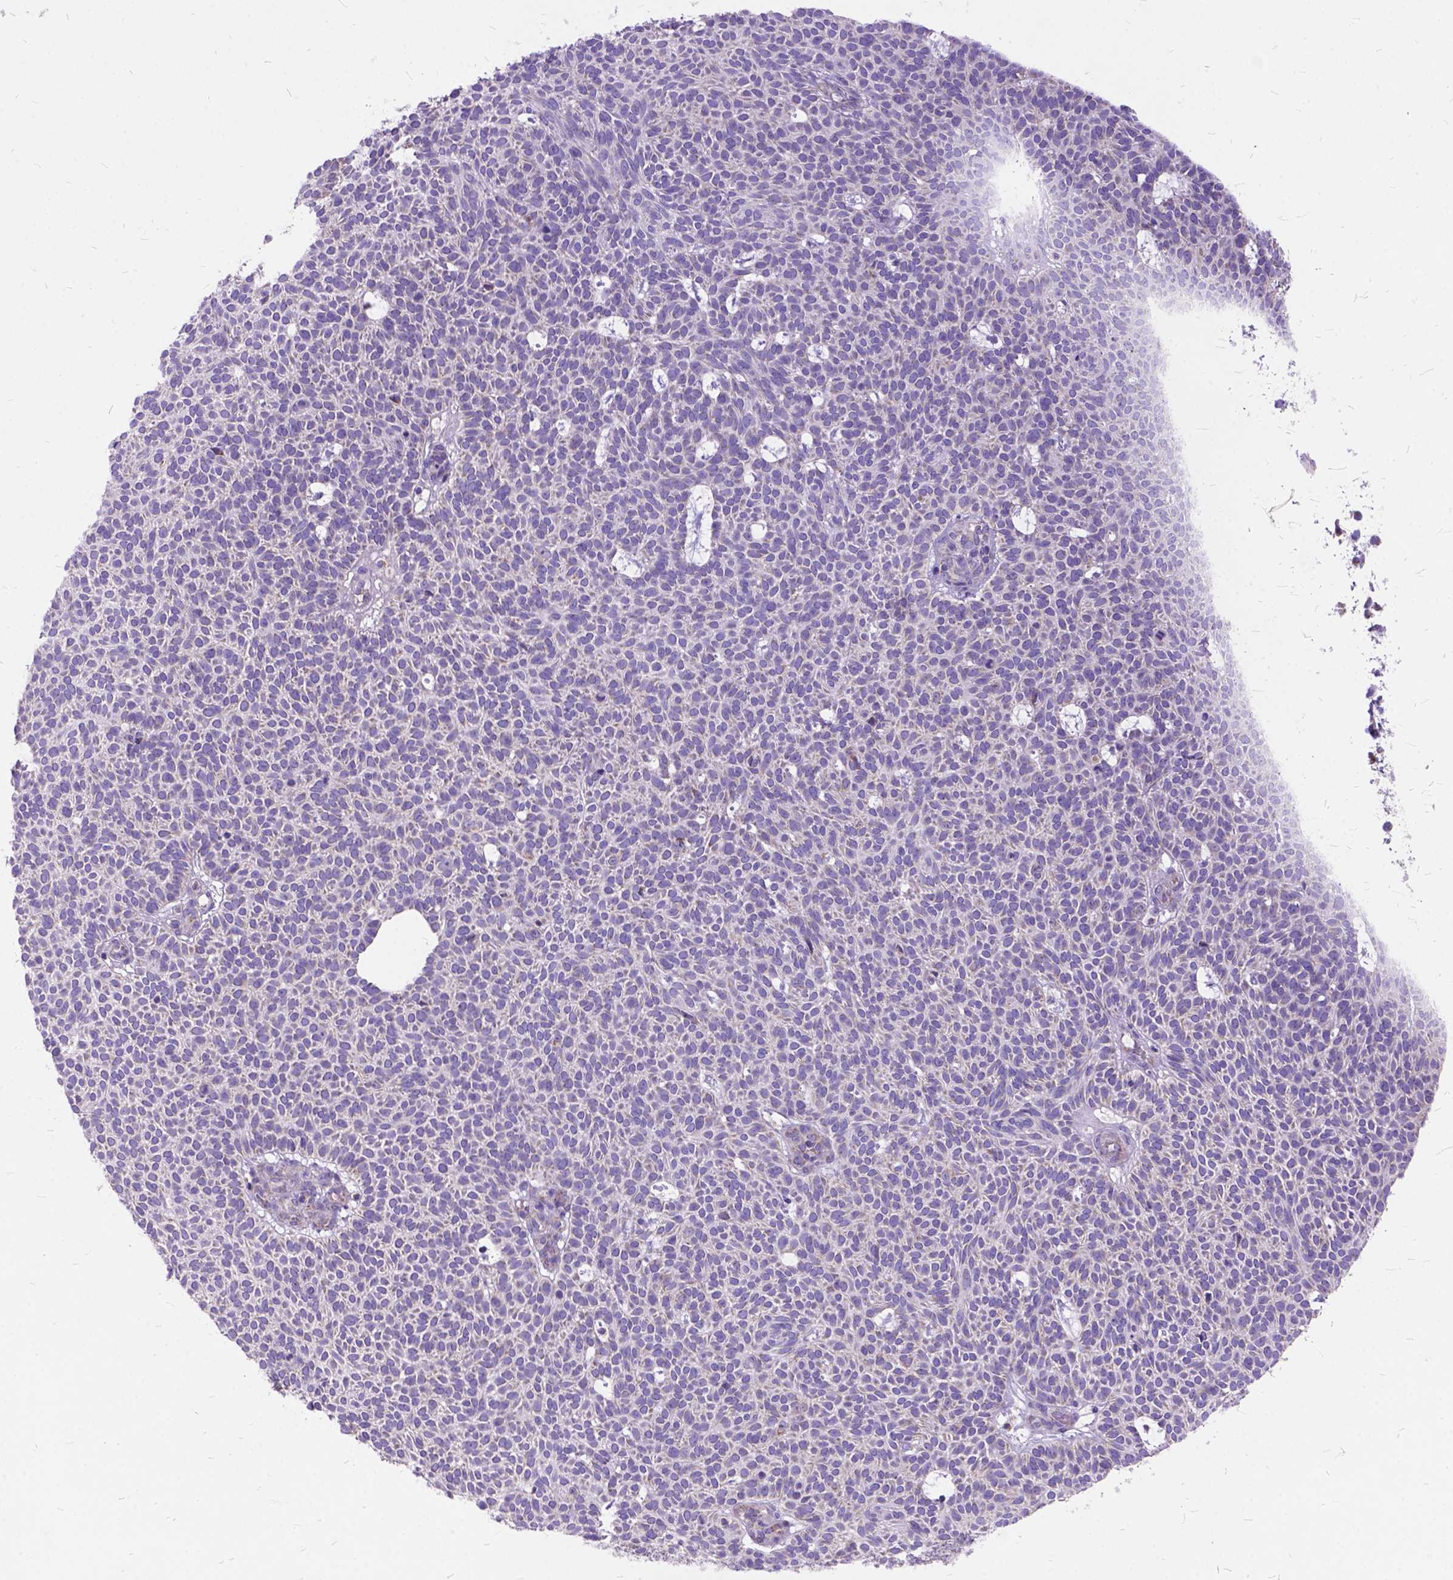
{"staining": {"intensity": "weak", "quantity": "<25%", "location": "cytoplasmic/membranous"}, "tissue": "skin cancer", "cell_type": "Tumor cells", "image_type": "cancer", "snomed": [{"axis": "morphology", "description": "Squamous cell carcinoma, NOS"}, {"axis": "topography", "description": "Skin"}], "caption": "Immunohistochemistry (IHC) image of squamous cell carcinoma (skin) stained for a protein (brown), which reveals no staining in tumor cells. (DAB (3,3'-diaminobenzidine) IHC, high magnification).", "gene": "CTAG2", "patient": {"sex": "female", "age": 90}}